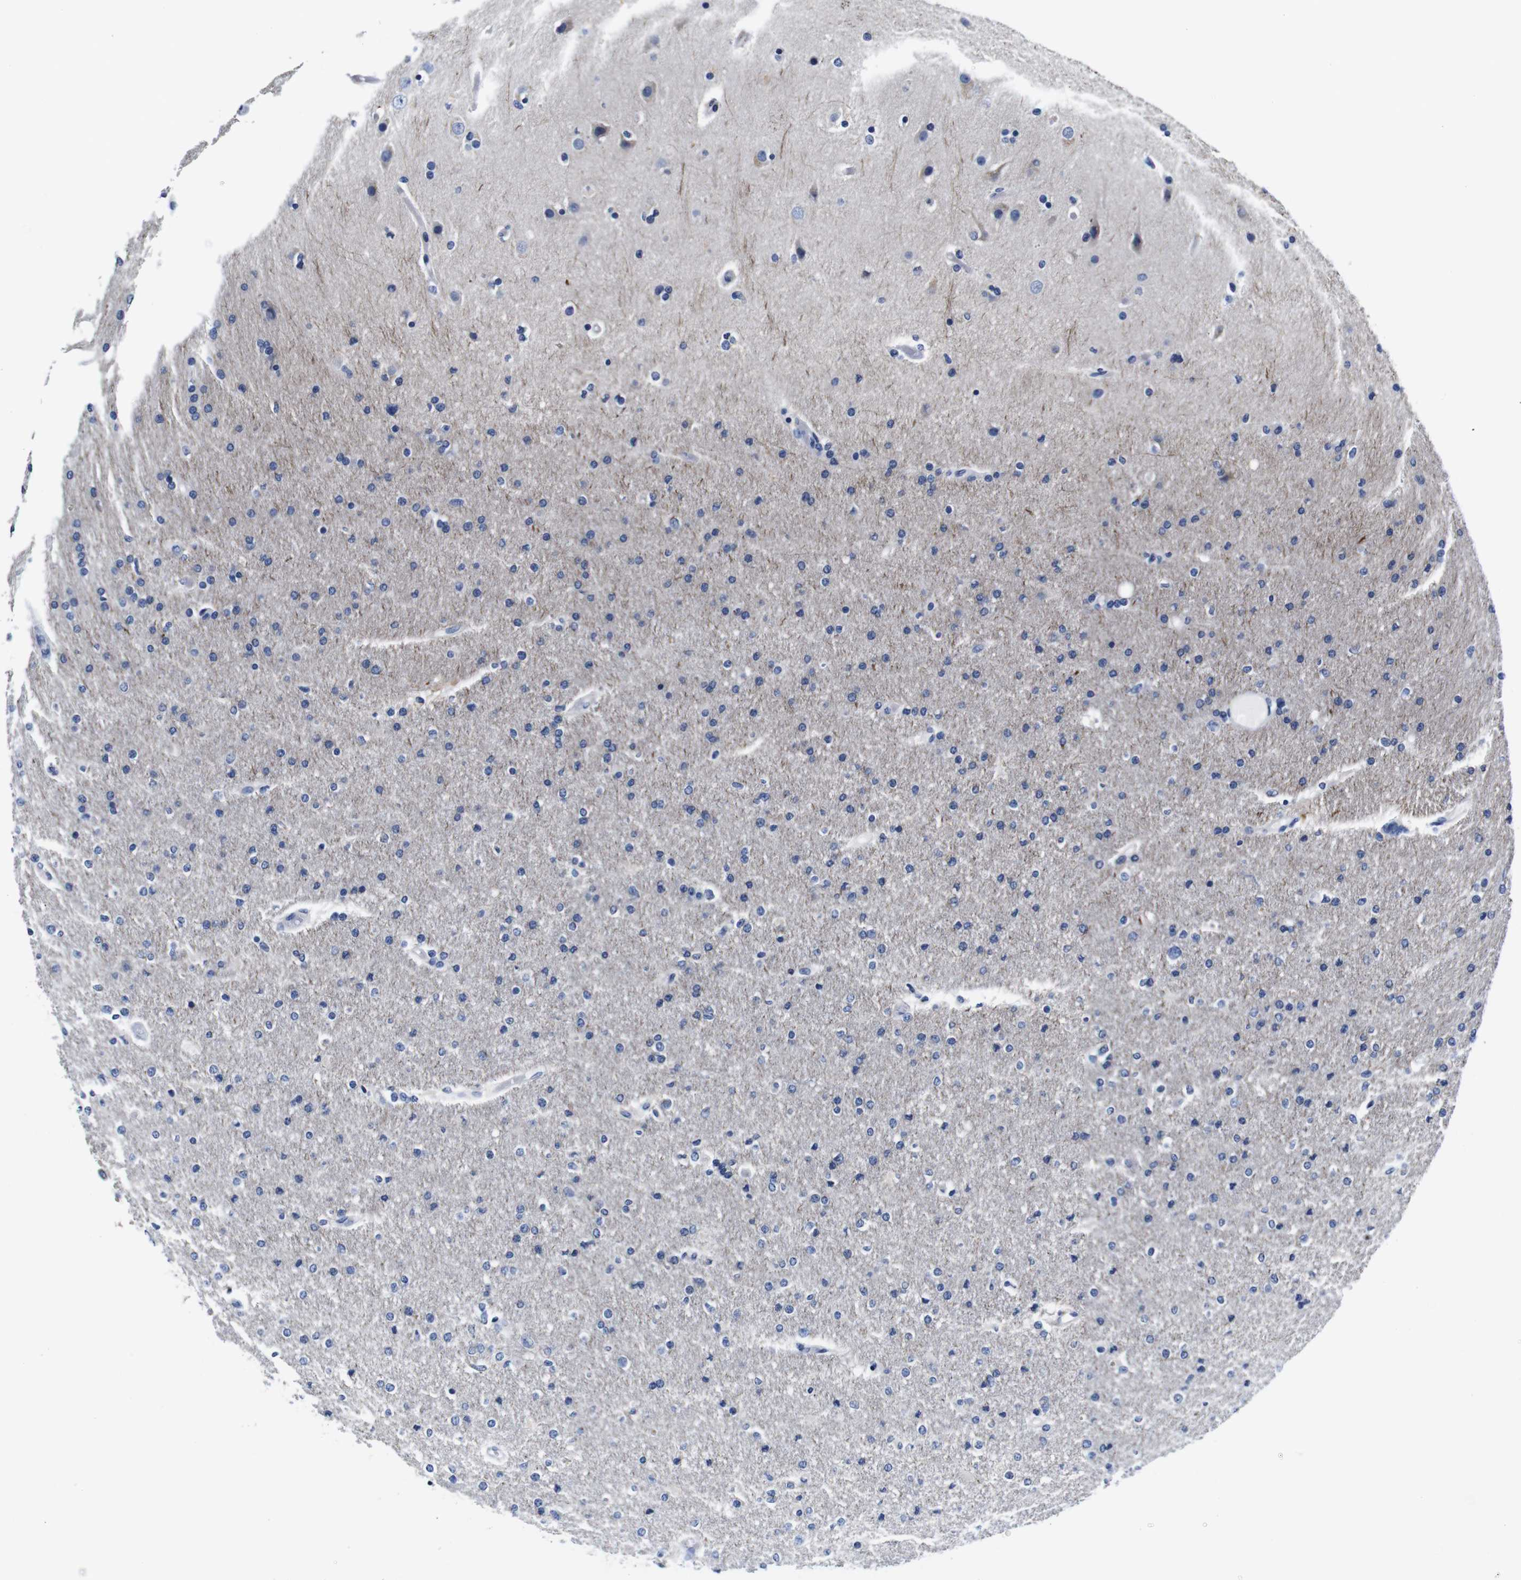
{"staining": {"intensity": "negative", "quantity": "none", "location": "none"}, "tissue": "glioma", "cell_type": "Tumor cells", "image_type": "cancer", "snomed": [{"axis": "morphology", "description": "Glioma, malignant, High grade"}, {"axis": "topography", "description": "Cerebral cortex"}], "caption": "Tumor cells are negative for protein expression in human malignant glioma (high-grade).", "gene": "SNX19", "patient": {"sex": "female", "age": 36}}